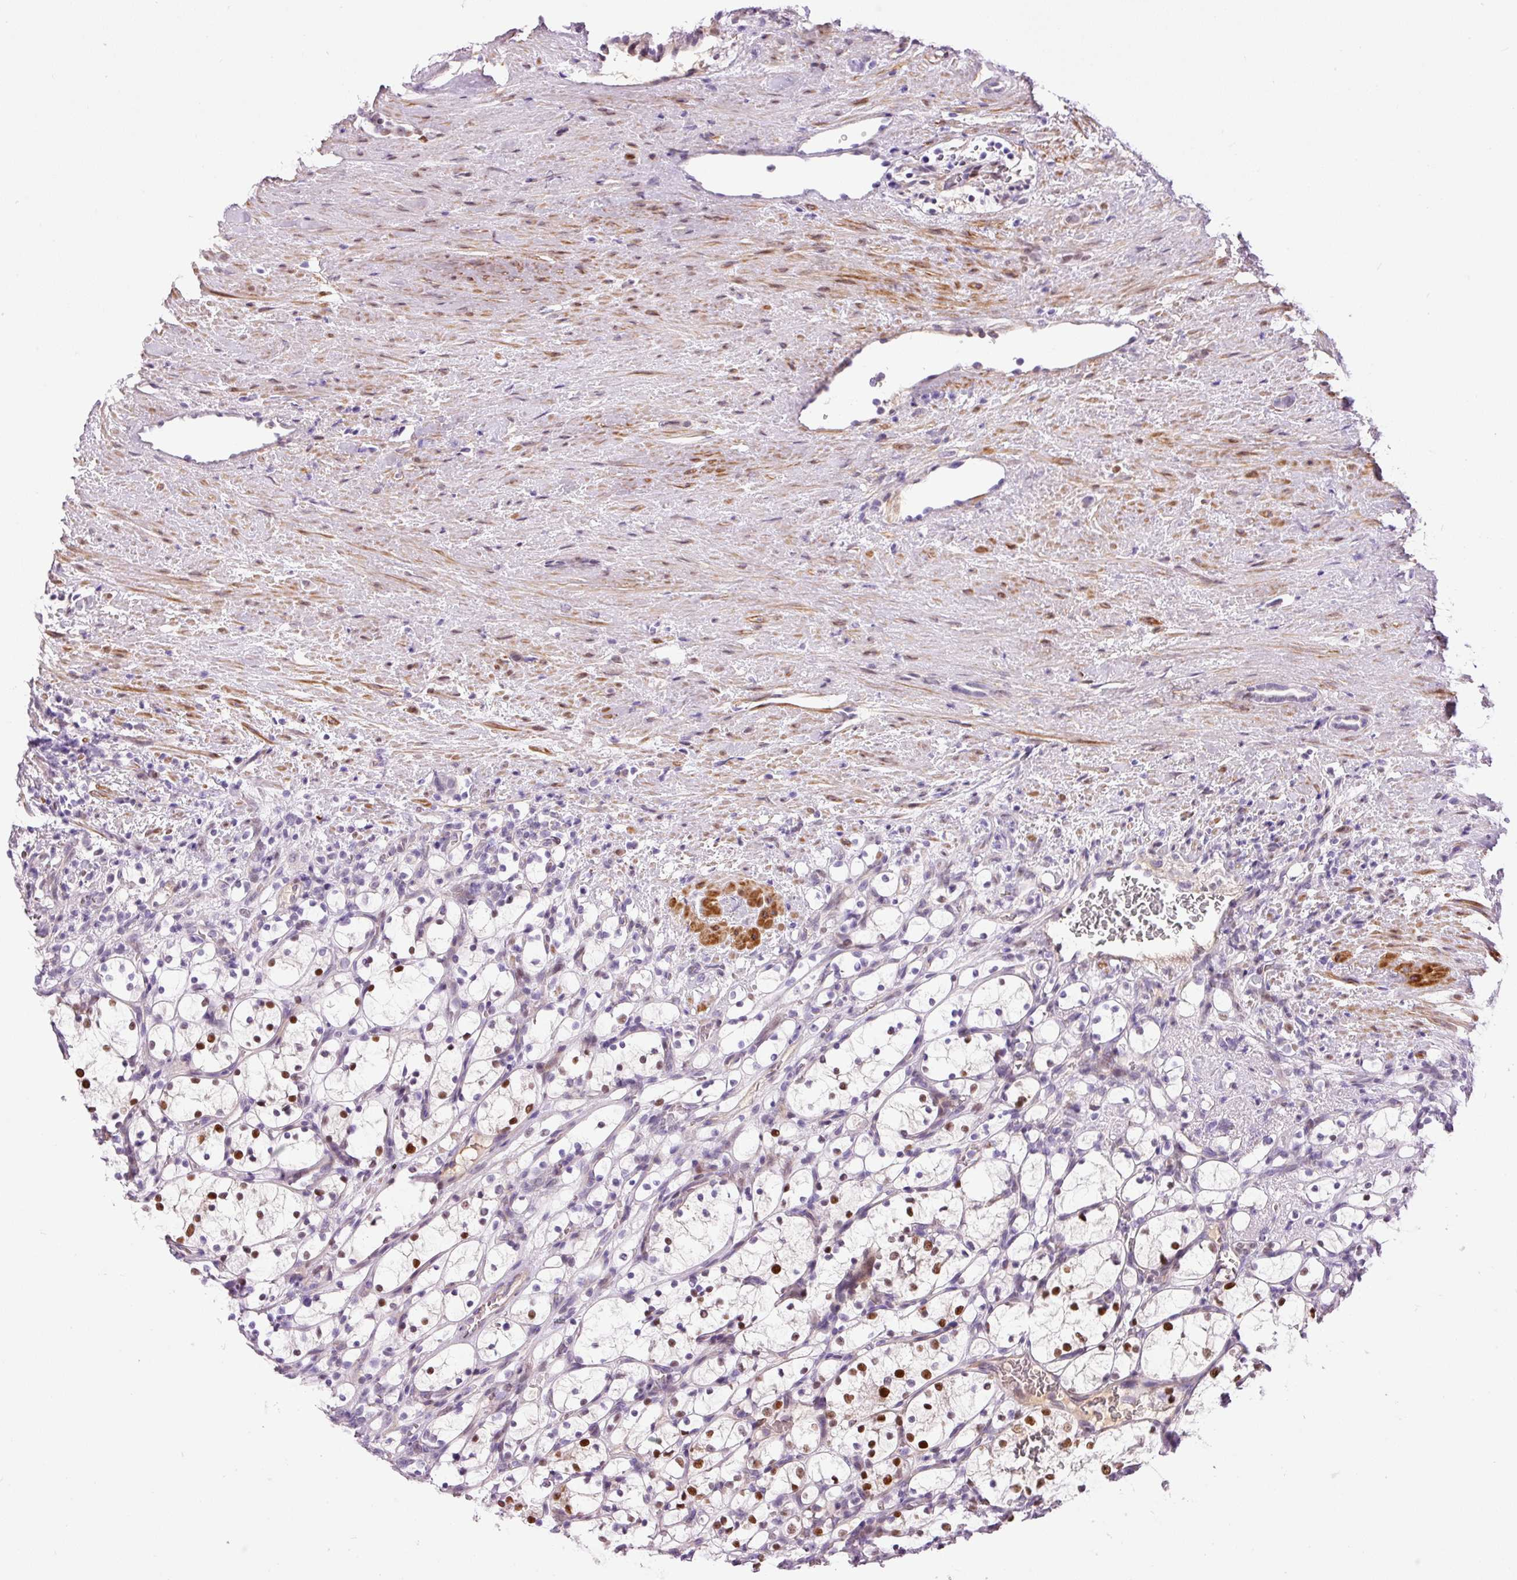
{"staining": {"intensity": "strong", "quantity": "<25%", "location": "nuclear"}, "tissue": "renal cancer", "cell_type": "Tumor cells", "image_type": "cancer", "snomed": [{"axis": "morphology", "description": "Adenocarcinoma, NOS"}, {"axis": "topography", "description": "Kidney"}], "caption": "A histopathology image of human renal cancer stained for a protein reveals strong nuclear brown staining in tumor cells. Nuclei are stained in blue.", "gene": "HNF1A", "patient": {"sex": "female", "age": 69}}